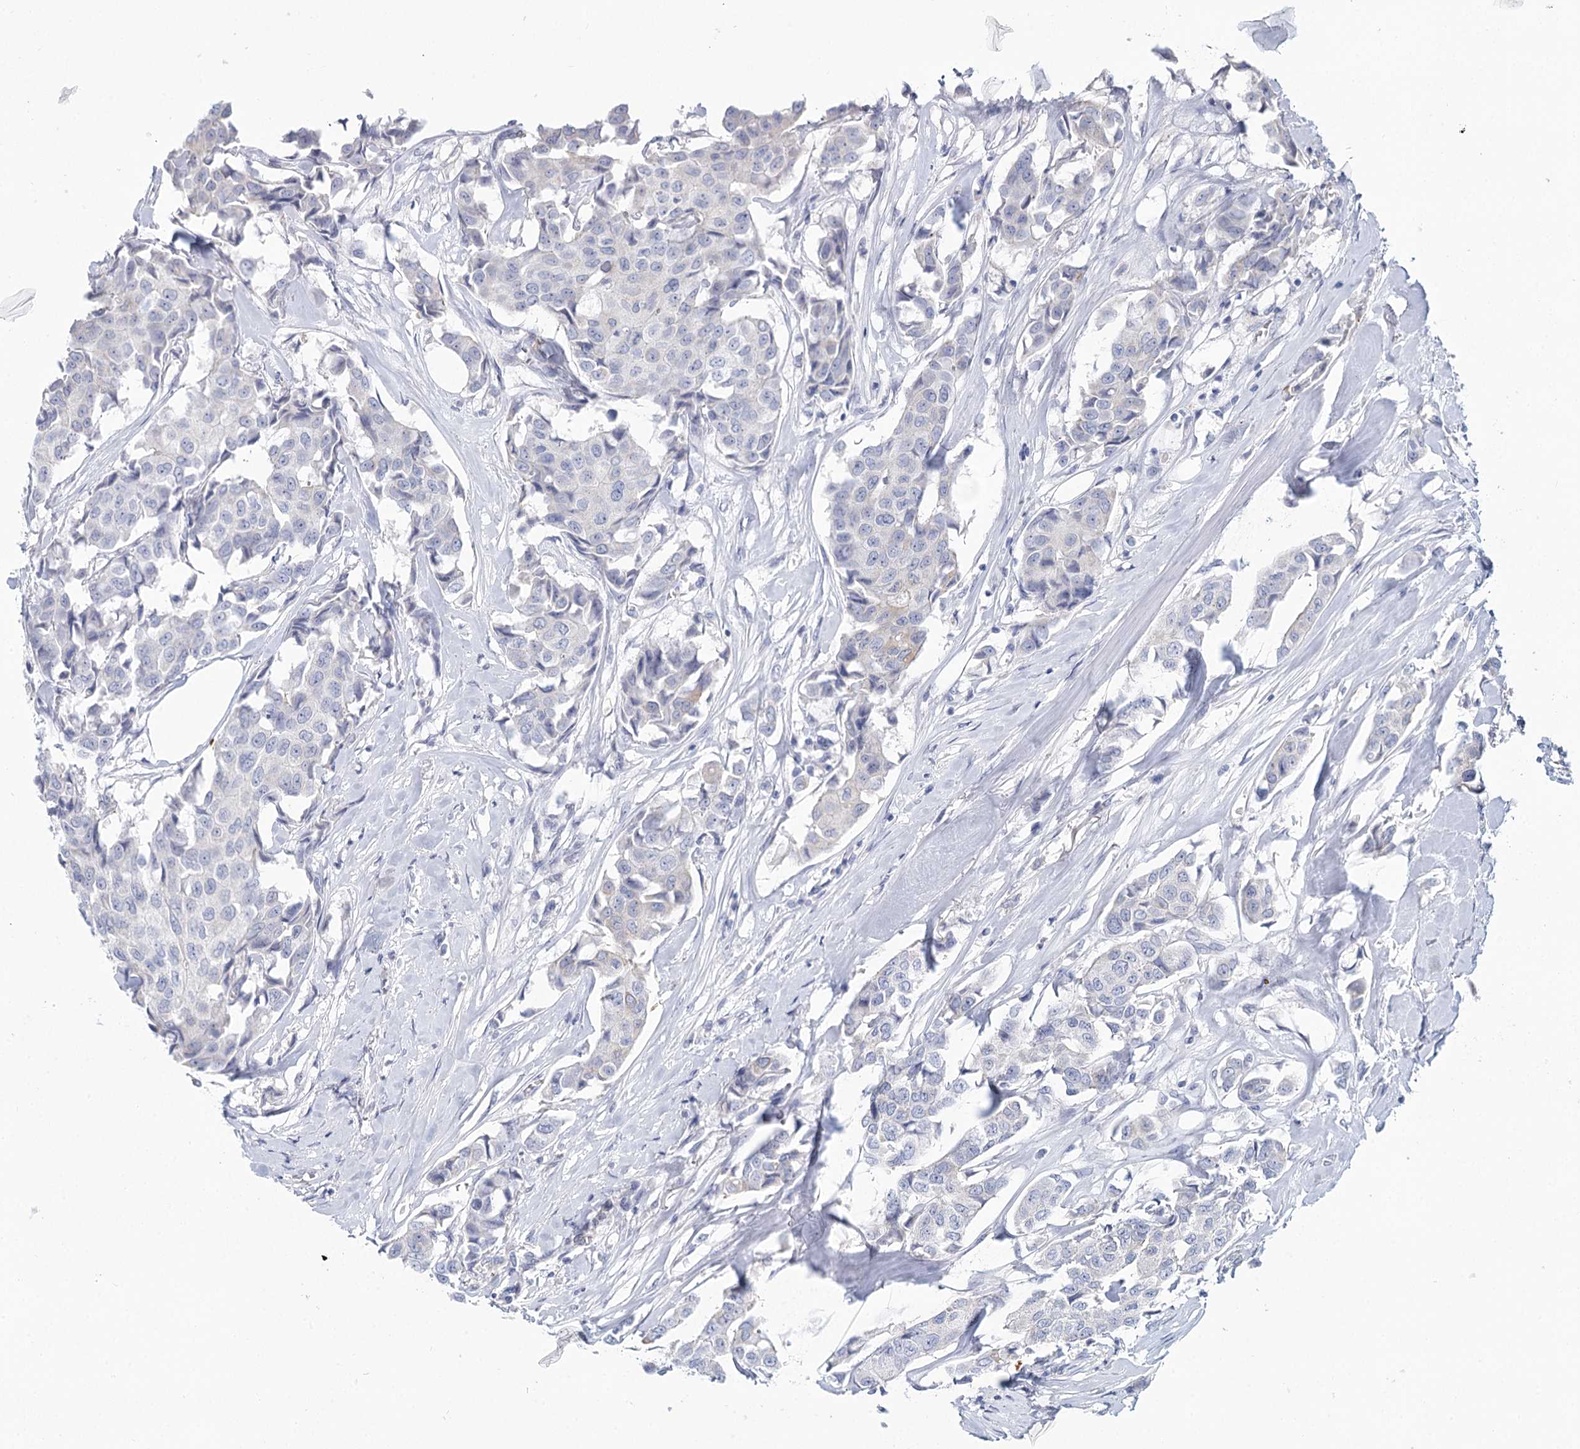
{"staining": {"intensity": "negative", "quantity": "none", "location": "none"}, "tissue": "breast cancer", "cell_type": "Tumor cells", "image_type": "cancer", "snomed": [{"axis": "morphology", "description": "Duct carcinoma"}, {"axis": "topography", "description": "Breast"}], "caption": "IHC histopathology image of human infiltrating ductal carcinoma (breast) stained for a protein (brown), which shows no positivity in tumor cells.", "gene": "ARHGAP44", "patient": {"sex": "female", "age": 80}}